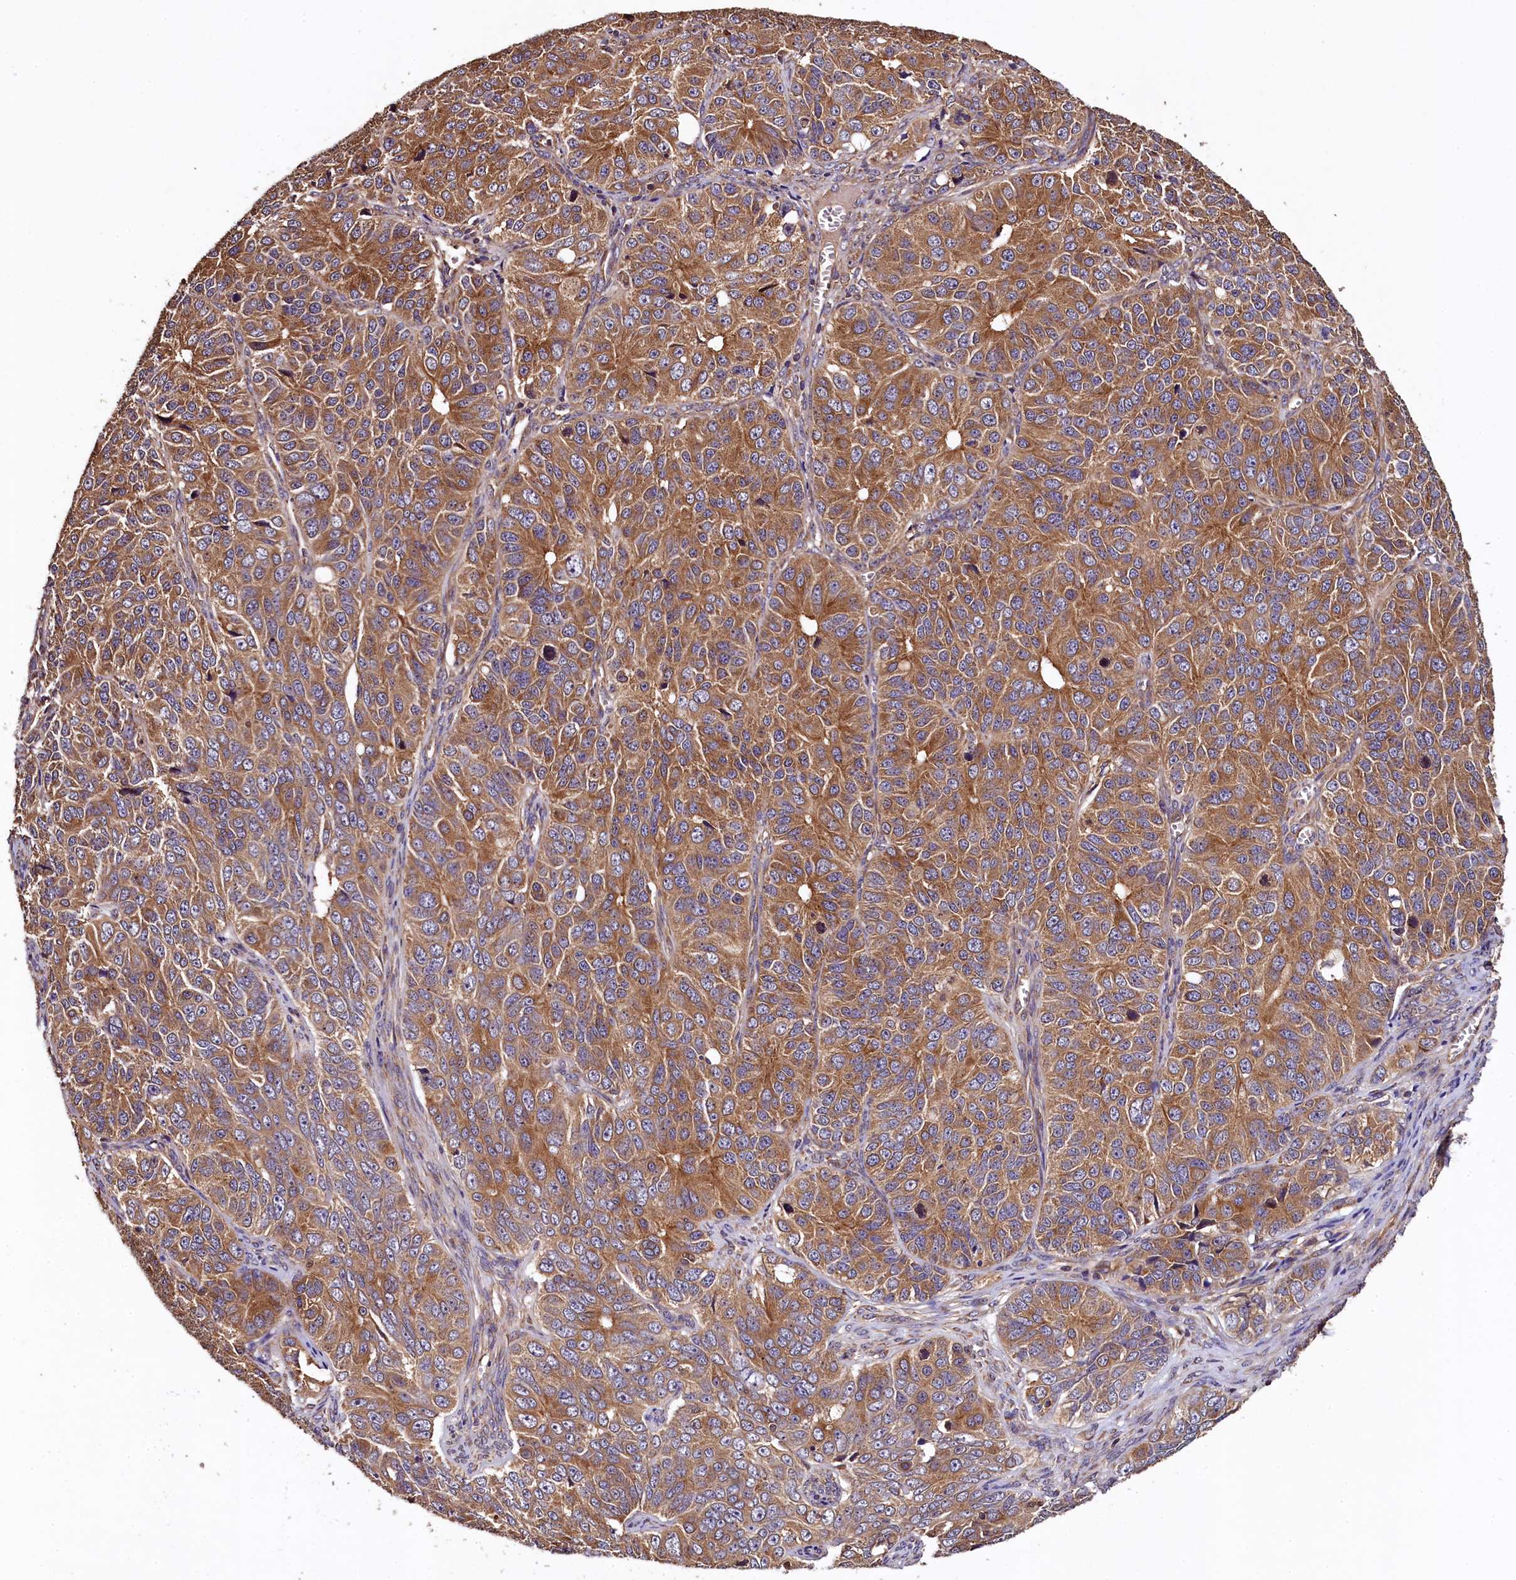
{"staining": {"intensity": "moderate", "quantity": ">75%", "location": "cytoplasmic/membranous"}, "tissue": "ovarian cancer", "cell_type": "Tumor cells", "image_type": "cancer", "snomed": [{"axis": "morphology", "description": "Carcinoma, endometroid"}, {"axis": "topography", "description": "Ovary"}], "caption": "The photomicrograph shows immunohistochemical staining of ovarian cancer (endometroid carcinoma). There is moderate cytoplasmic/membranous expression is seen in about >75% of tumor cells. (DAB IHC, brown staining for protein, blue staining for nuclei).", "gene": "KLC2", "patient": {"sex": "female", "age": 51}}